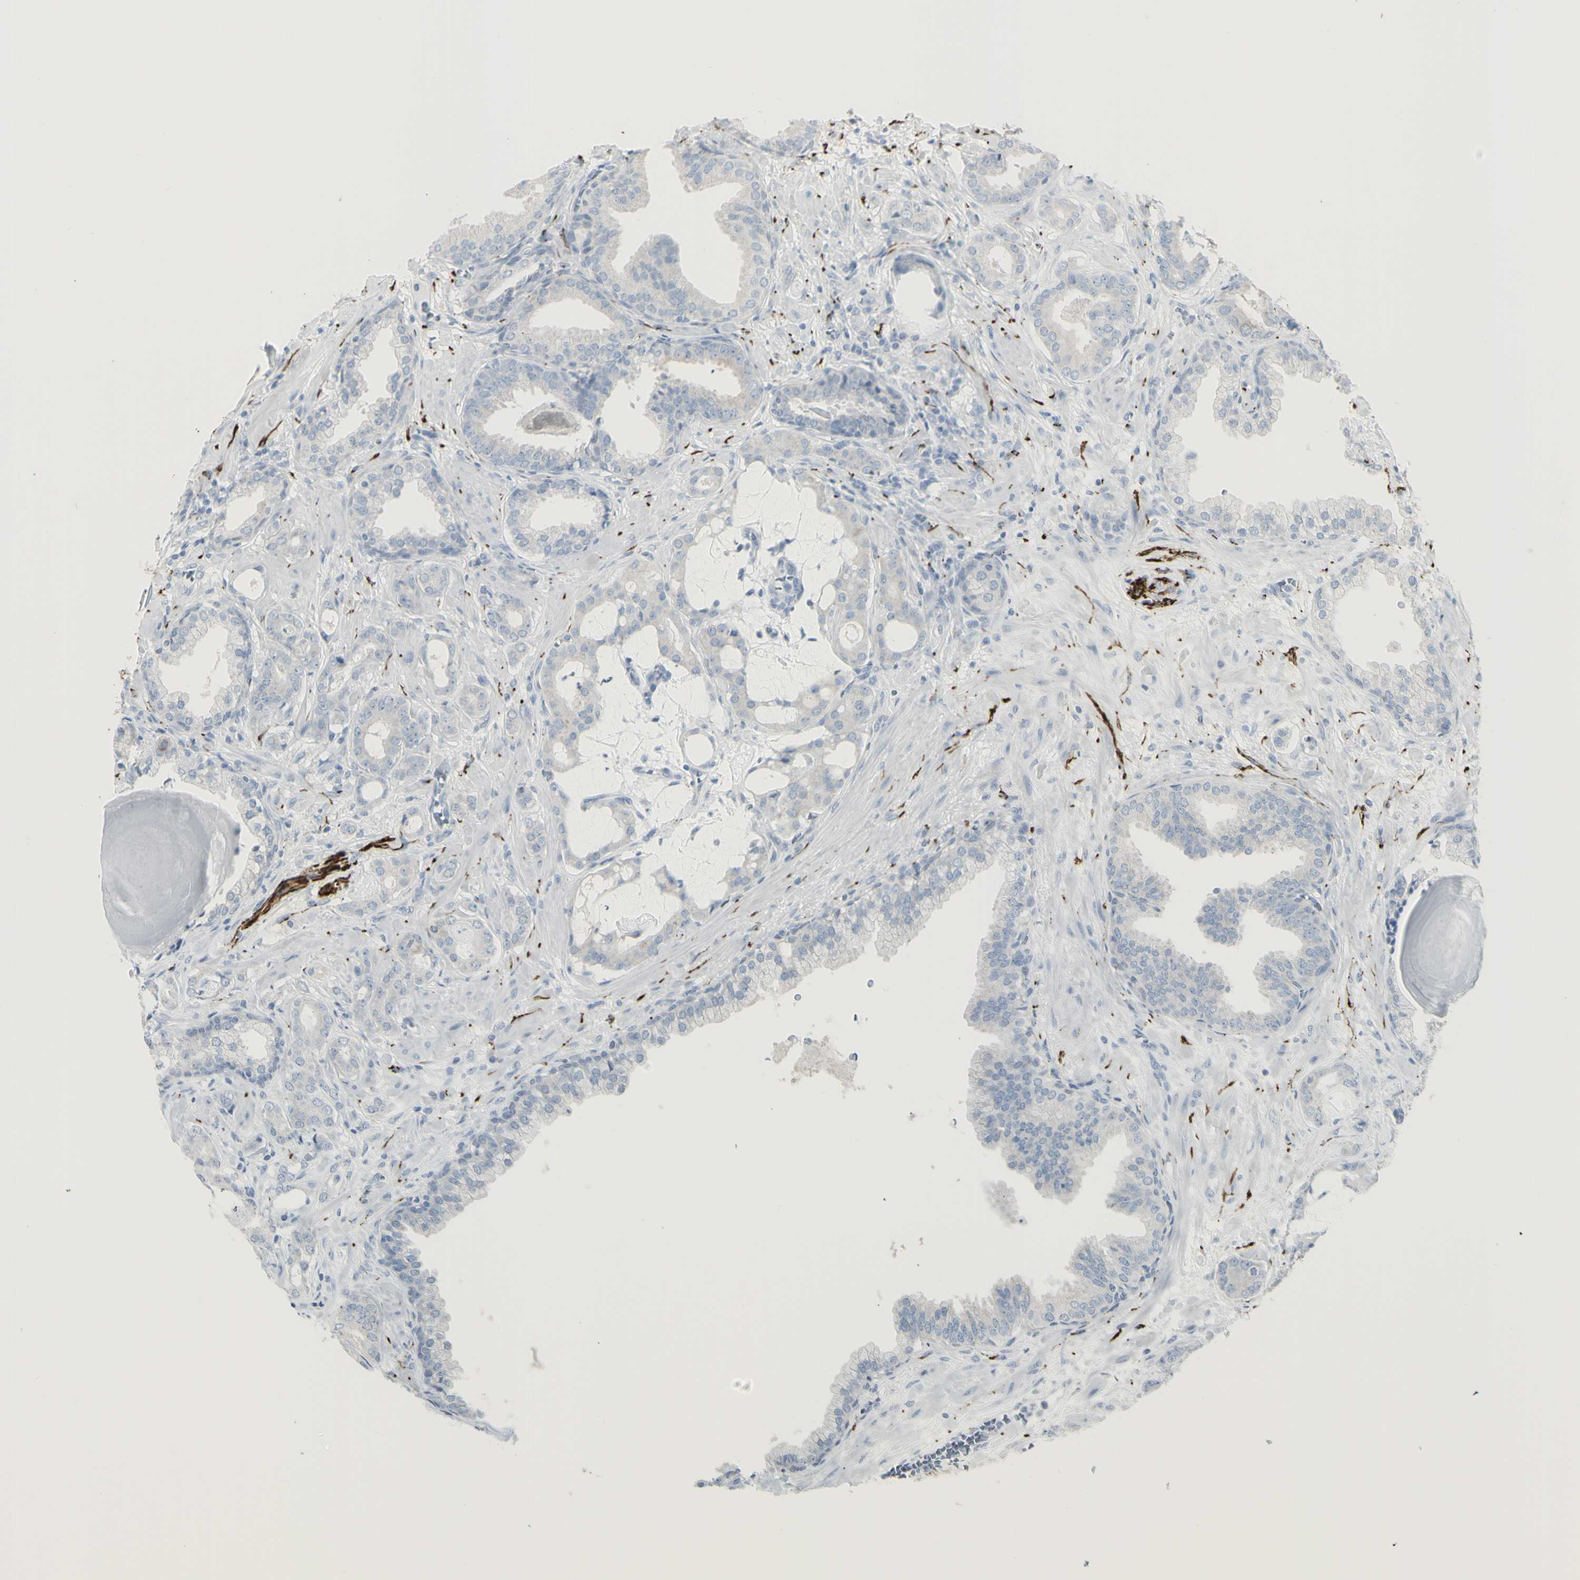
{"staining": {"intensity": "negative", "quantity": "none", "location": "none"}, "tissue": "prostate cancer", "cell_type": "Tumor cells", "image_type": "cancer", "snomed": [{"axis": "morphology", "description": "Adenocarcinoma, Low grade"}, {"axis": "topography", "description": "Prostate"}], "caption": "The histopathology image reveals no staining of tumor cells in prostate cancer.", "gene": "ENSG00000198211", "patient": {"sex": "male", "age": 53}}